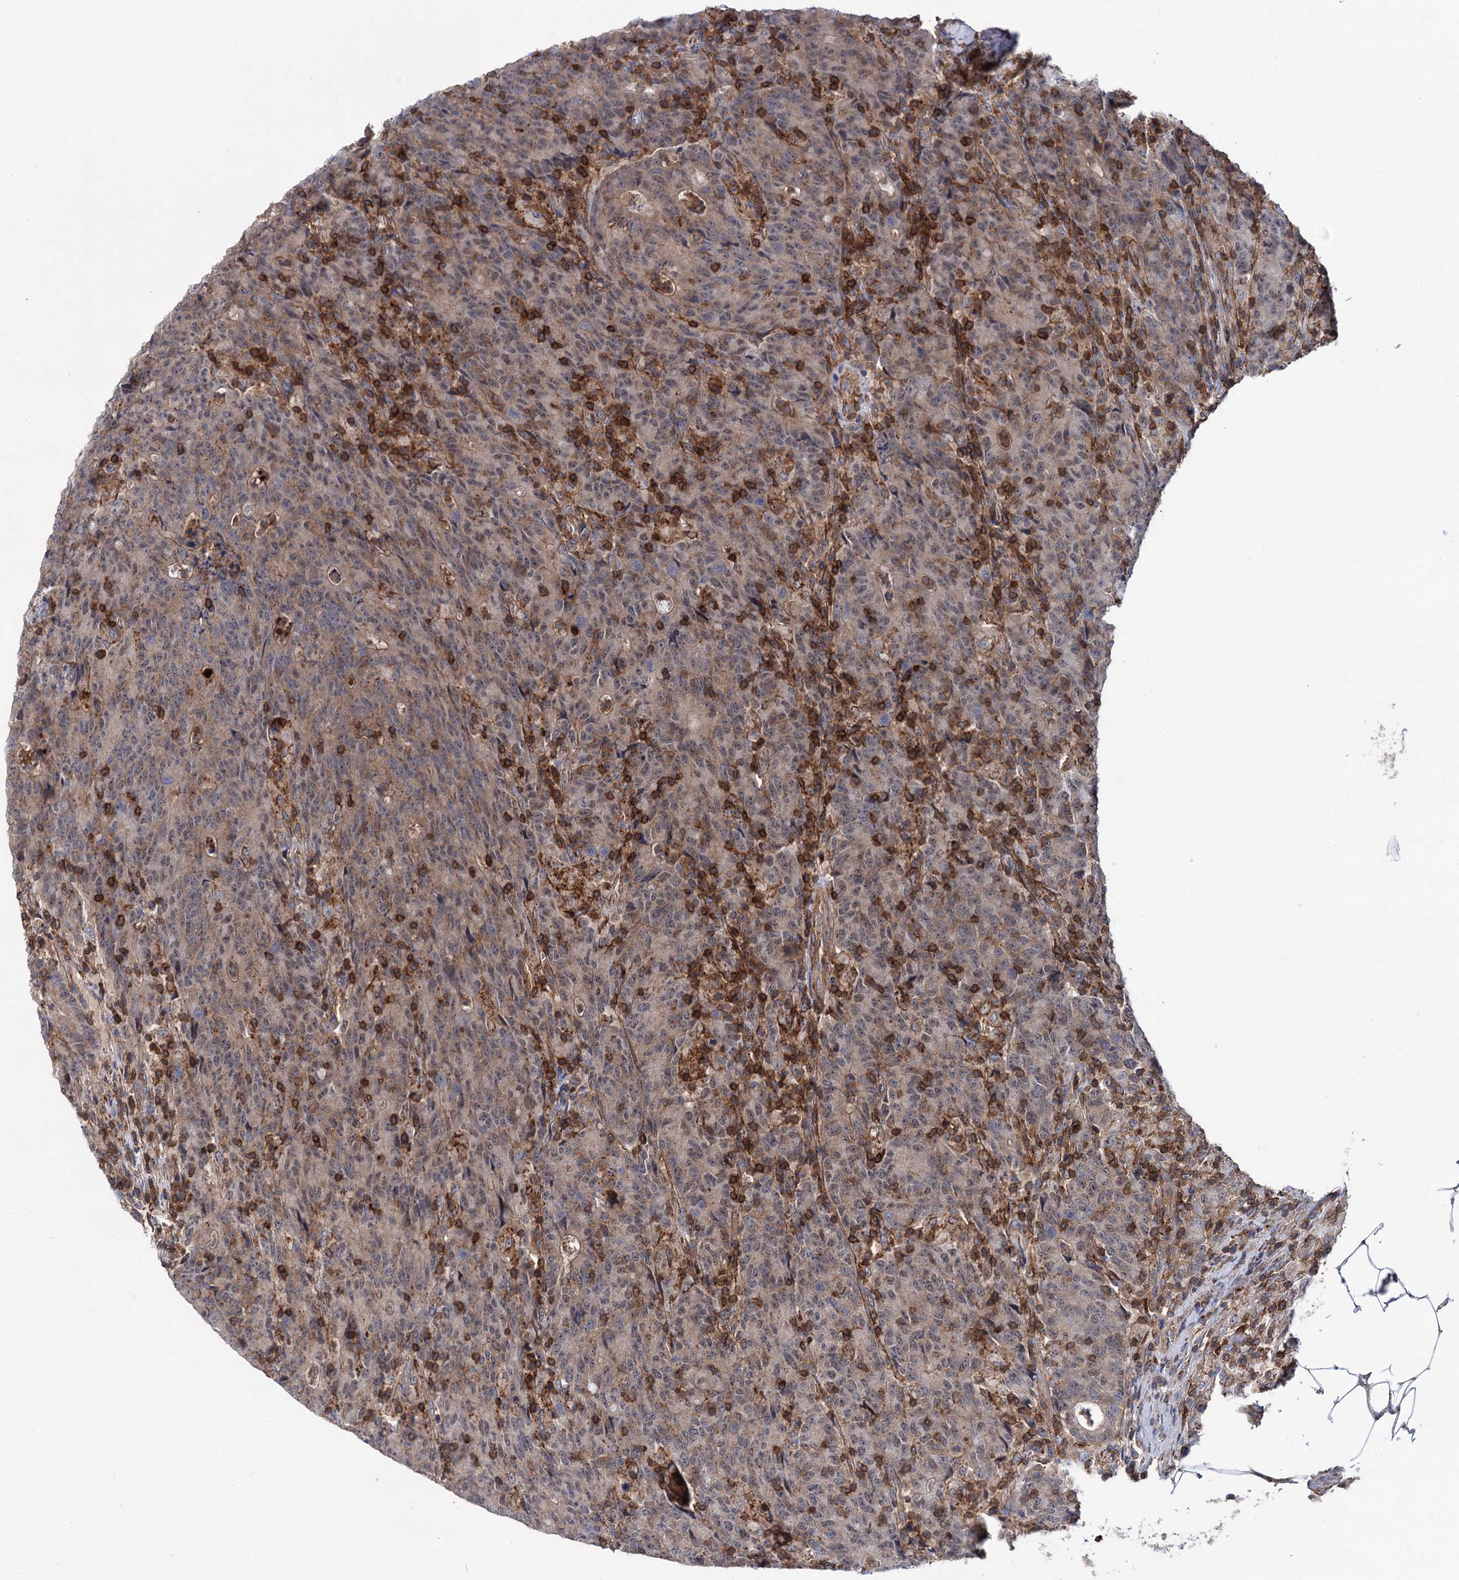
{"staining": {"intensity": "weak", "quantity": "25%-75%", "location": "cytoplasmic/membranous,nuclear"}, "tissue": "colorectal cancer", "cell_type": "Tumor cells", "image_type": "cancer", "snomed": [{"axis": "morphology", "description": "Adenocarcinoma, NOS"}, {"axis": "topography", "description": "Colon"}], "caption": "Human colorectal cancer (adenocarcinoma) stained for a protein (brown) displays weak cytoplasmic/membranous and nuclear positive expression in about 25%-75% of tumor cells.", "gene": "DEF6", "patient": {"sex": "female", "age": 75}}